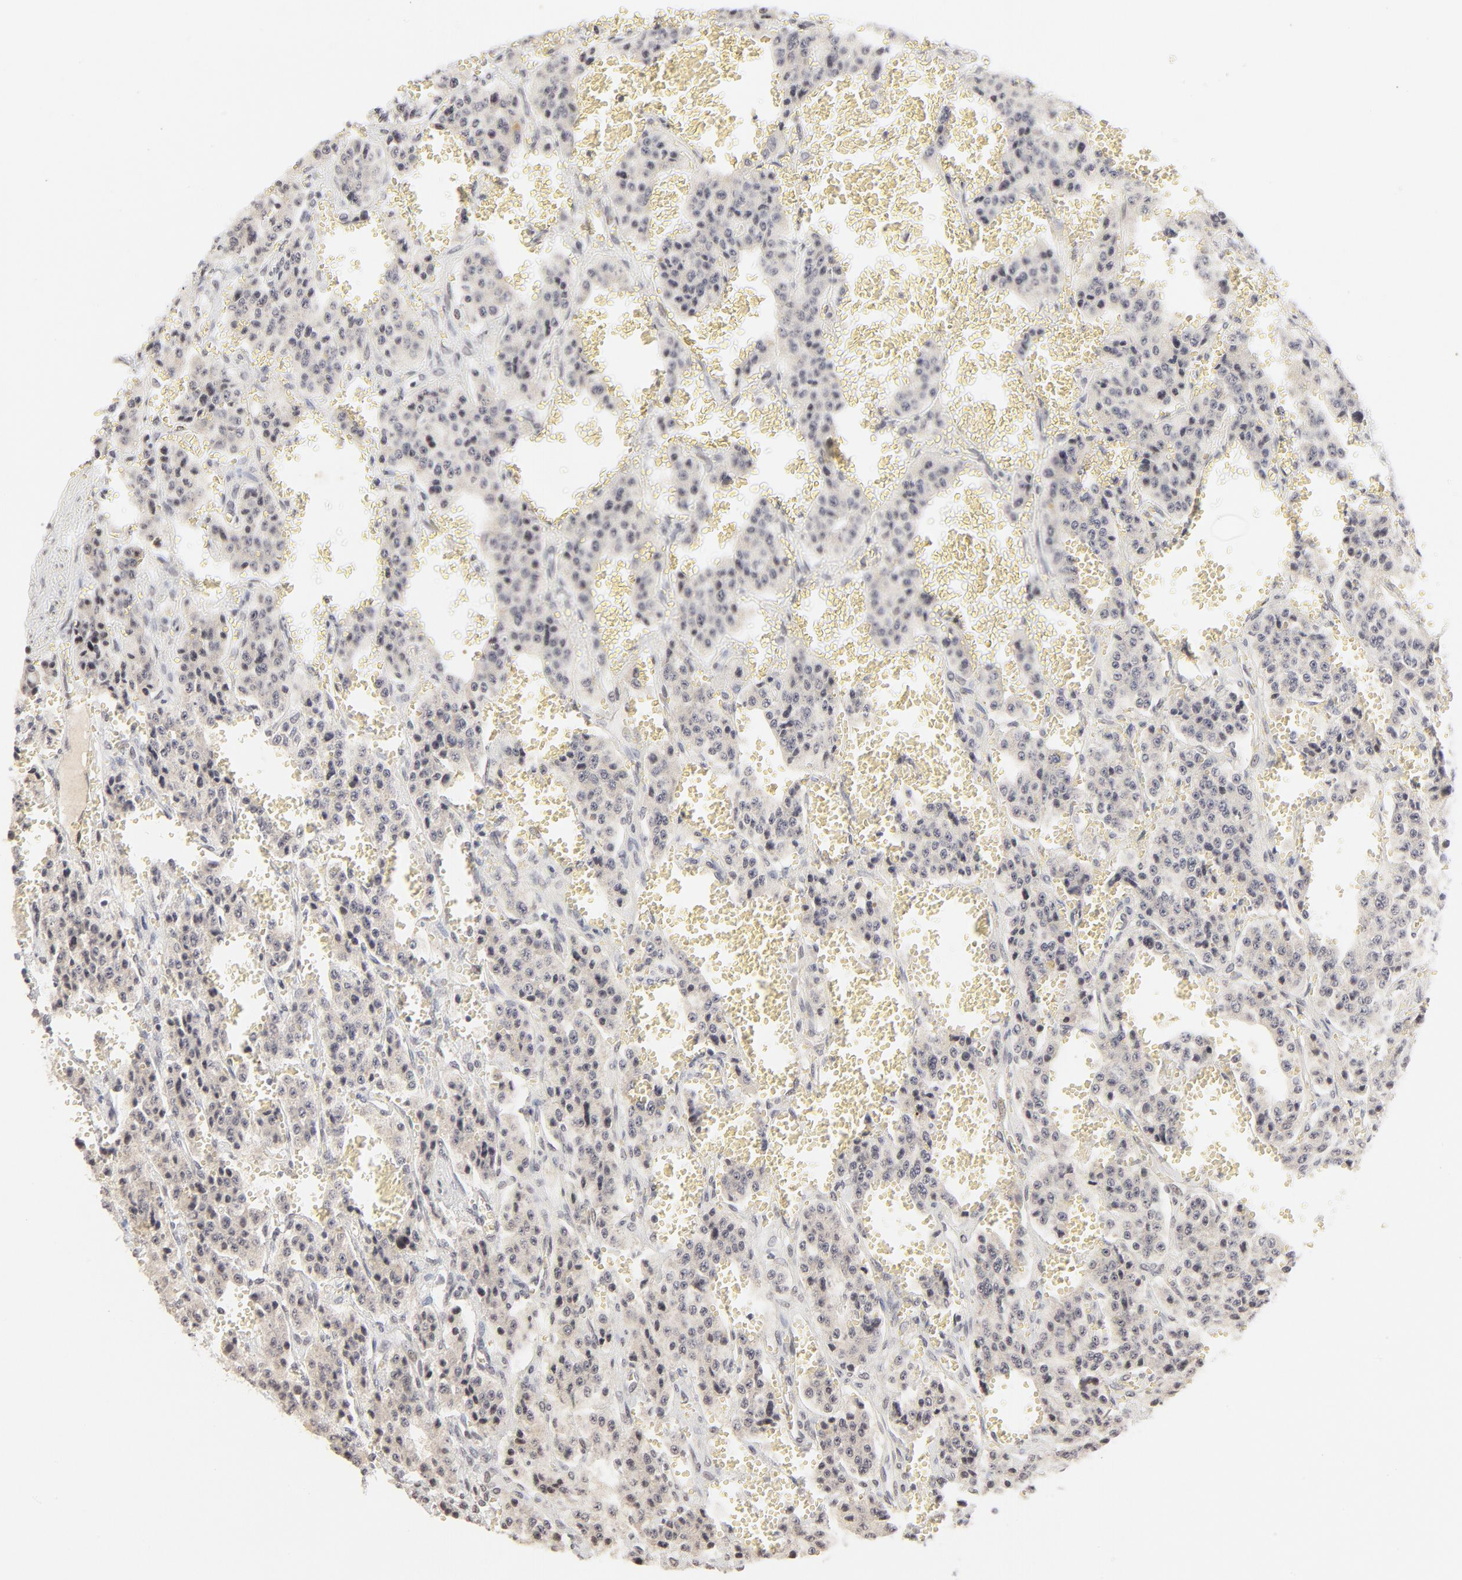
{"staining": {"intensity": "negative", "quantity": "none", "location": "none"}, "tissue": "carcinoid", "cell_type": "Tumor cells", "image_type": "cancer", "snomed": [{"axis": "morphology", "description": "Carcinoid, malignant, NOS"}, {"axis": "topography", "description": "Small intestine"}], "caption": "Protein analysis of carcinoid exhibits no significant staining in tumor cells.", "gene": "PBX3", "patient": {"sex": "male", "age": 52}}